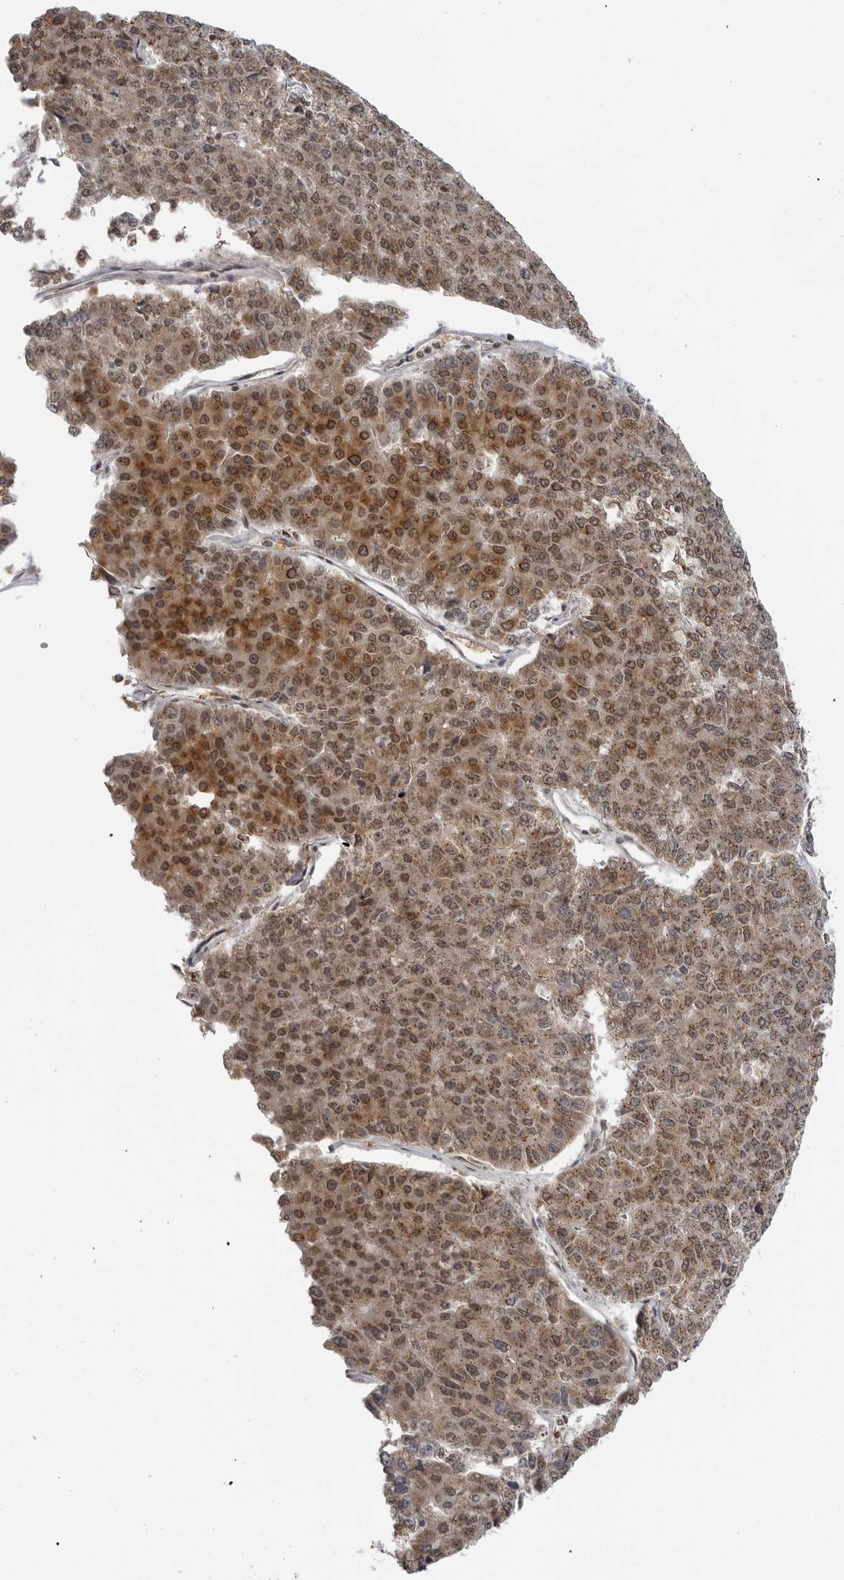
{"staining": {"intensity": "moderate", "quantity": ">75%", "location": "cytoplasmic/membranous,nuclear"}, "tissue": "pancreatic cancer", "cell_type": "Tumor cells", "image_type": "cancer", "snomed": [{"axis": "morphology", "description": "Adenocarcinoma, NOS"}, {"axis": "topography", "description": "Pancreas"}], "caption": "IHC of pancreatic adenocarcinoma shows medium levels of moderate cytoplasmic/membranous and nuclear staining in about >75% of tumor cells. (Brightfield microscopy of DAB IHC at high magnification).", "gene": "COPA", "patient": {"sex": "male", "age": 50}}